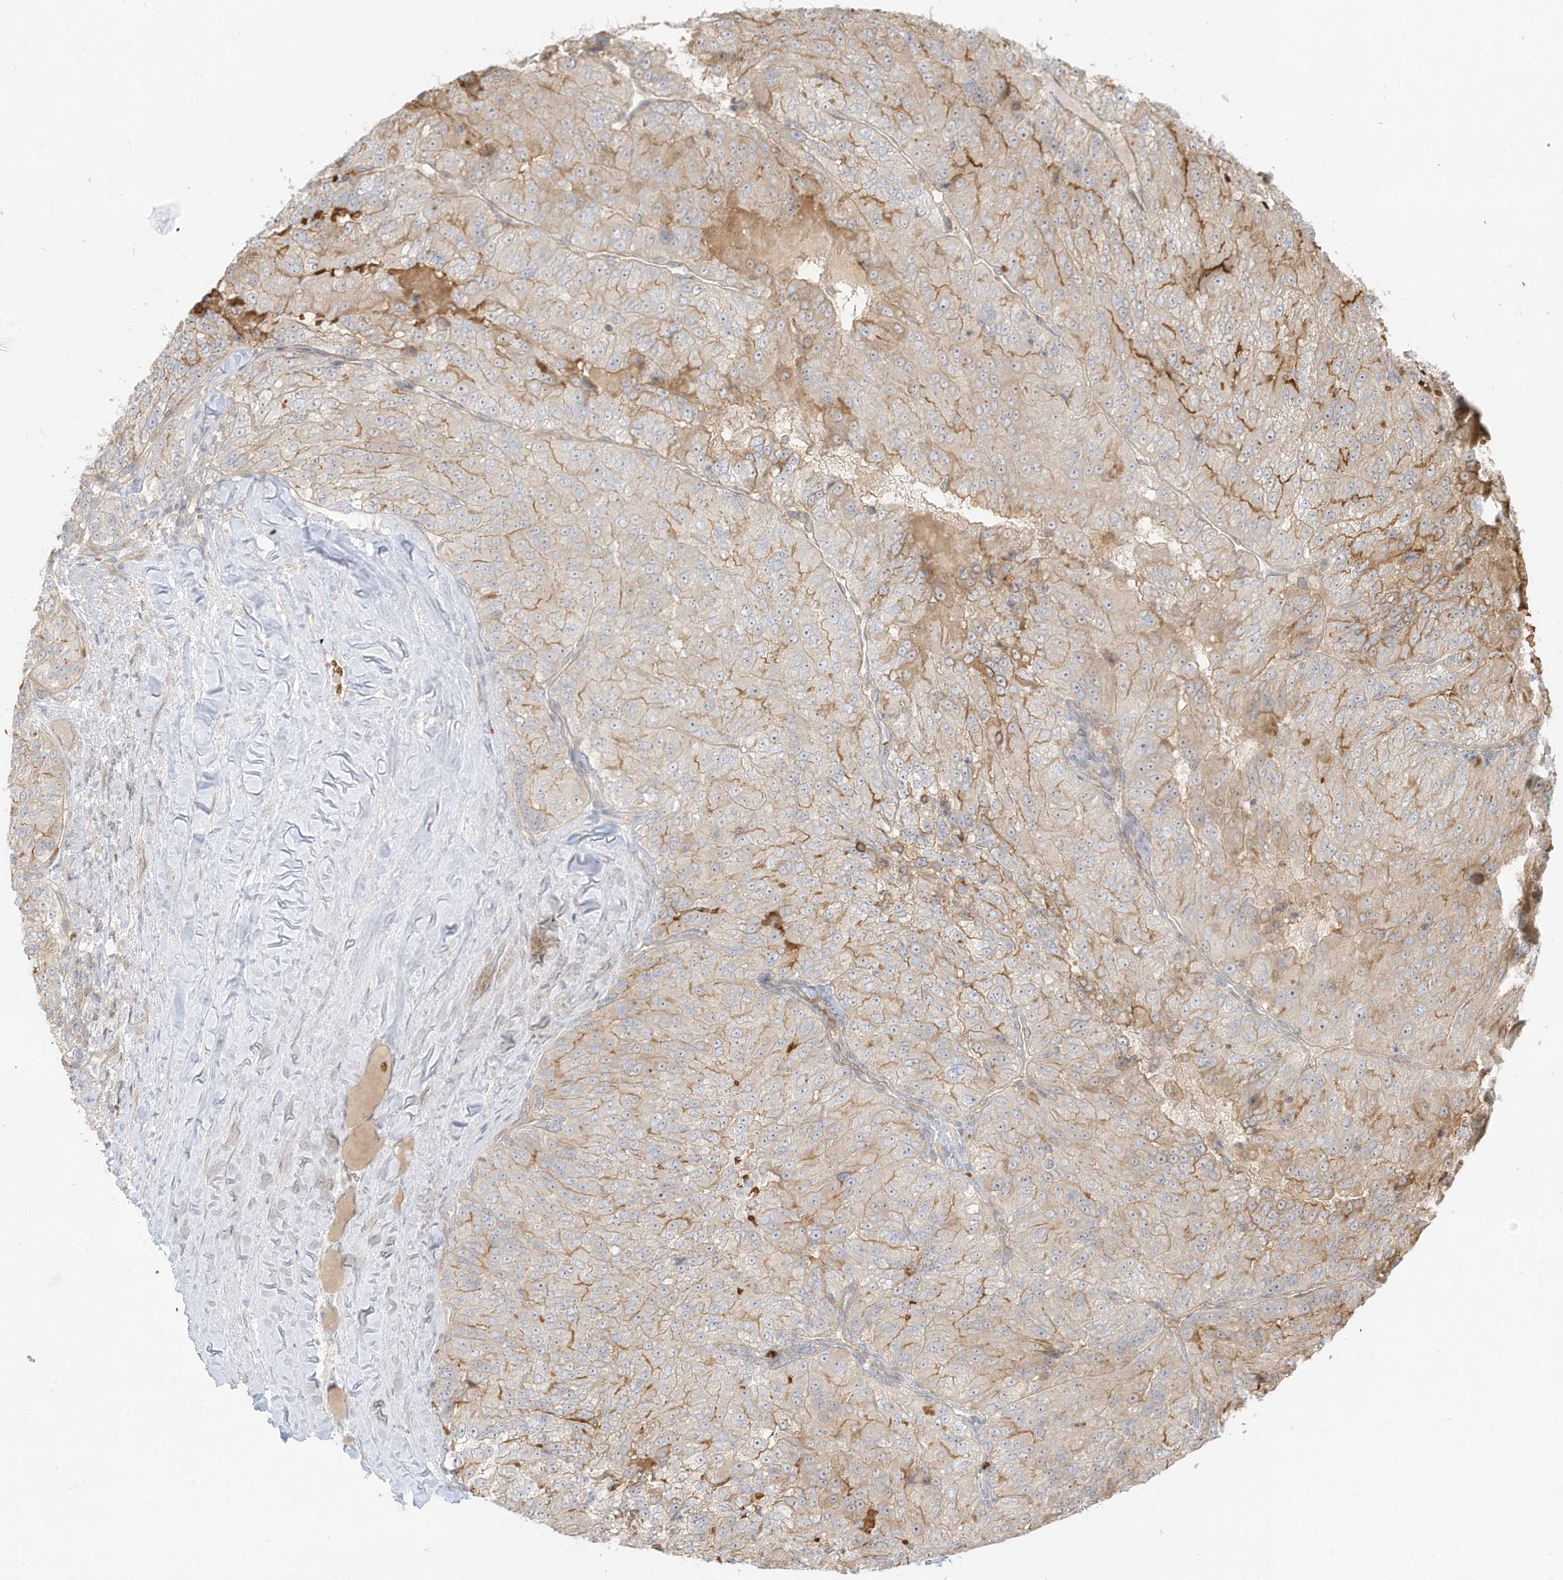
{"staining": {"intensity": "moderate", "quantity": "25%-75%", "location": "cytoplasmic/membranous"}, "tissue": "renal cancer", "cell_type": "Tumor cells", "image_type": "cancer", "snomed": [{"axis": "morphology", "description": "Adenocarcinoma, NOS"}, {"axis": "topography", "description": "Kidney"}], "caption": "A photomicrograph of human renal cancer stained for a protein displays moderate cytoplasmic/membranous brown staining in tumor cells. (DAB (3,3'-diaminobenzidine) IHC with brightfield microscopy, high magnification).", "gene": "OFD1", "patient": {"sex": "female", "age": 63}}